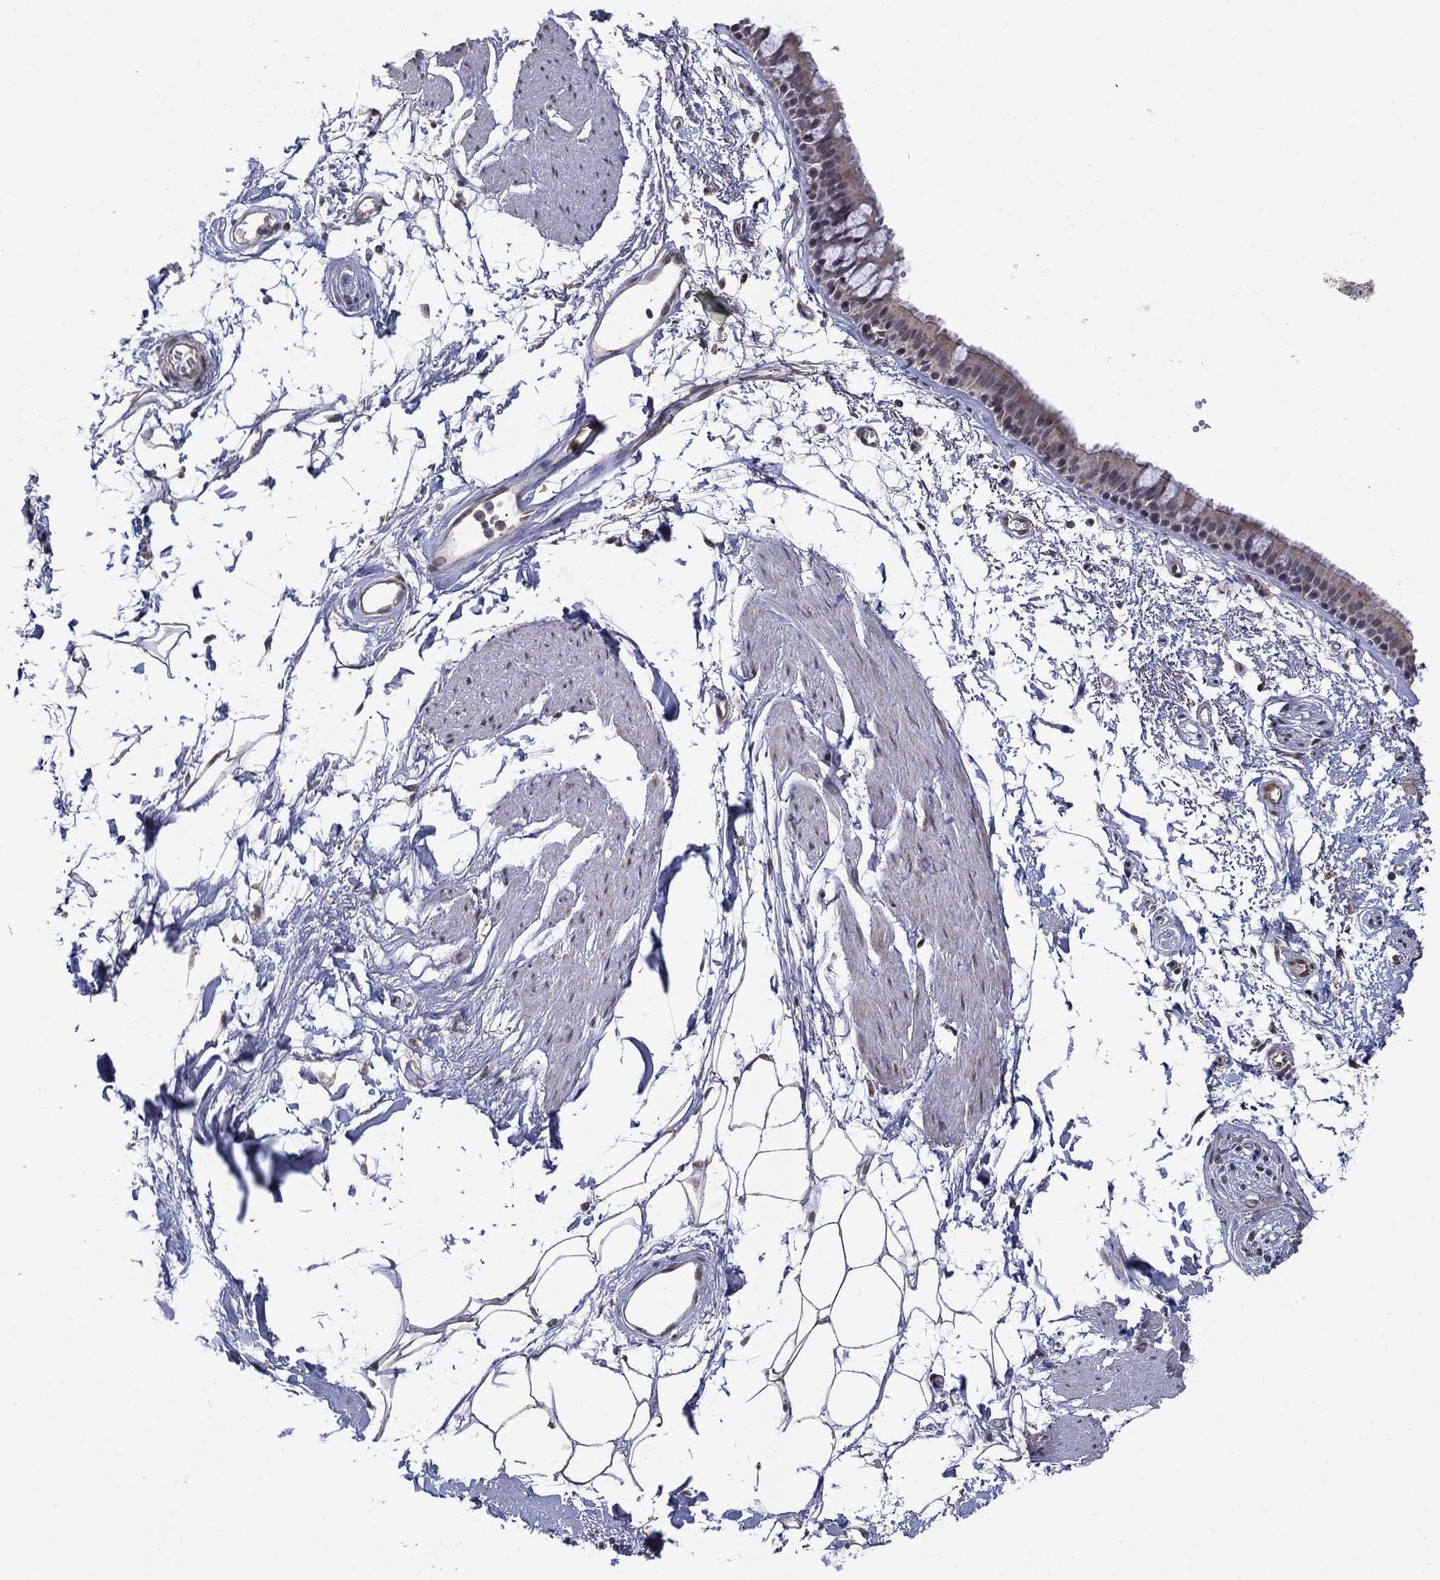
{"staining": {"intensity": "weak", "quantity": "<25%", "location": "cytoplasmic/membranous"}, "tissue": "bronchus", "cell_type": "Respiratory epithelial cells", "image_type": "normal", "snomed": [{"axis": "morphology", "description": "Normal tissue, NOS"}, {"axis": "topography", "description": "Cartilage tissue"}, {"axis": "topography", "description": "Bronchus"}], "caption": "High power microscopy histopathology image of an immunohistochemistry (IHC) histopathology image of benign bronchus, revealing no significant staining in respiratory epithelial cells. (Immunohistochemistry (ihc), brightfield microscopy, high magnification).", "gene": "GRIA3", "patient": {"sex": "male", "age": 66}}